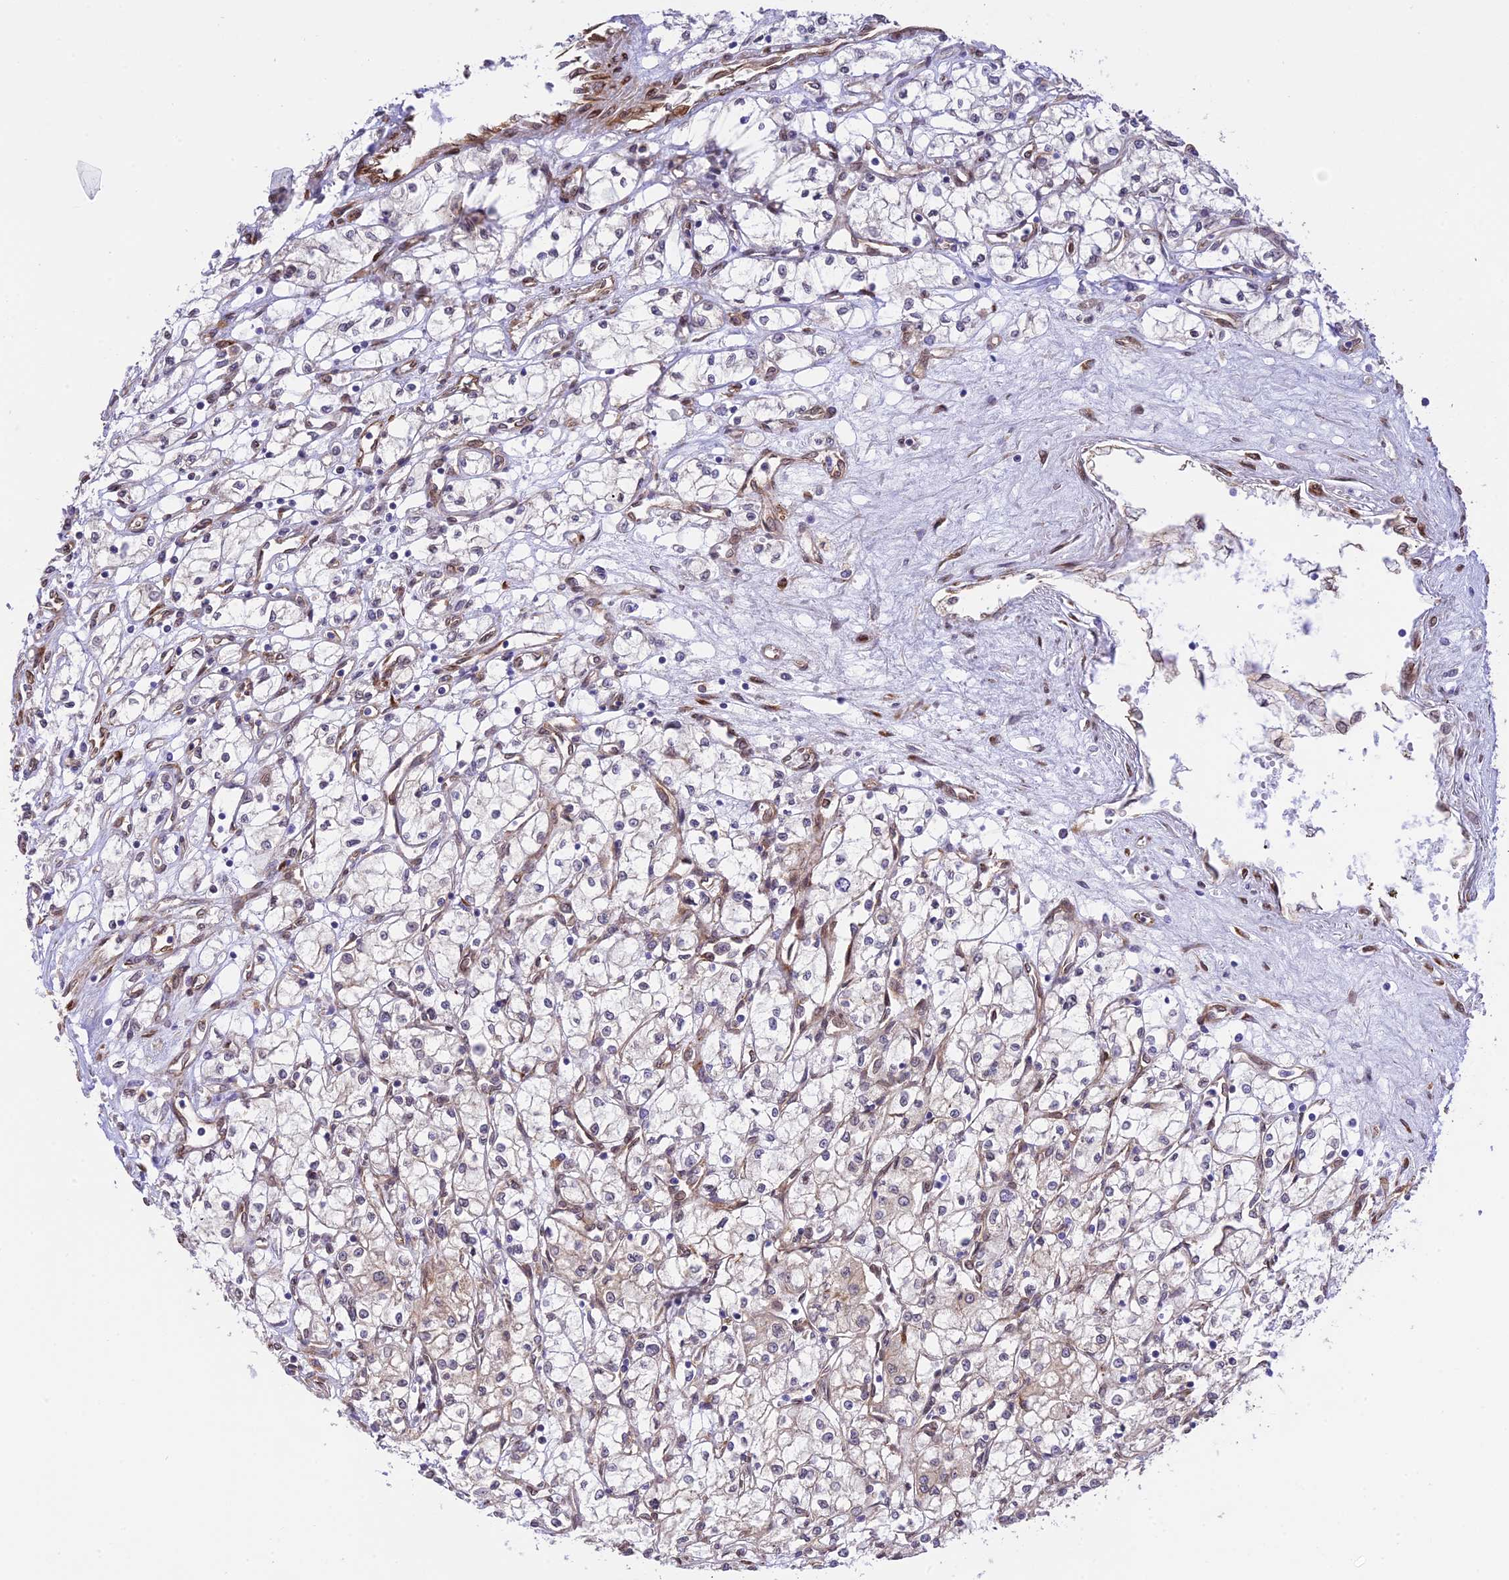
{"staining": {"intensity": "negative", "quantity": "none", "location": "none"}, "tissue": "renal cancer", "cell_type": "Tumor cells", "image_type": "cancer", "snomed": [{"axis": "morphology", "description": "Adenocarcinoma, NOS"}, {"axis": "topography", "description": "Kidney"}], "caption": "An immunohistochemistry photomicrograph of renal cancer is shown. There is no staining in tumor cells of renal cancer. (IHC, brightfield microscopy, high magnification).", "gene": "EXOC3L4", "patient": {"sex": "male", "age": 59}}